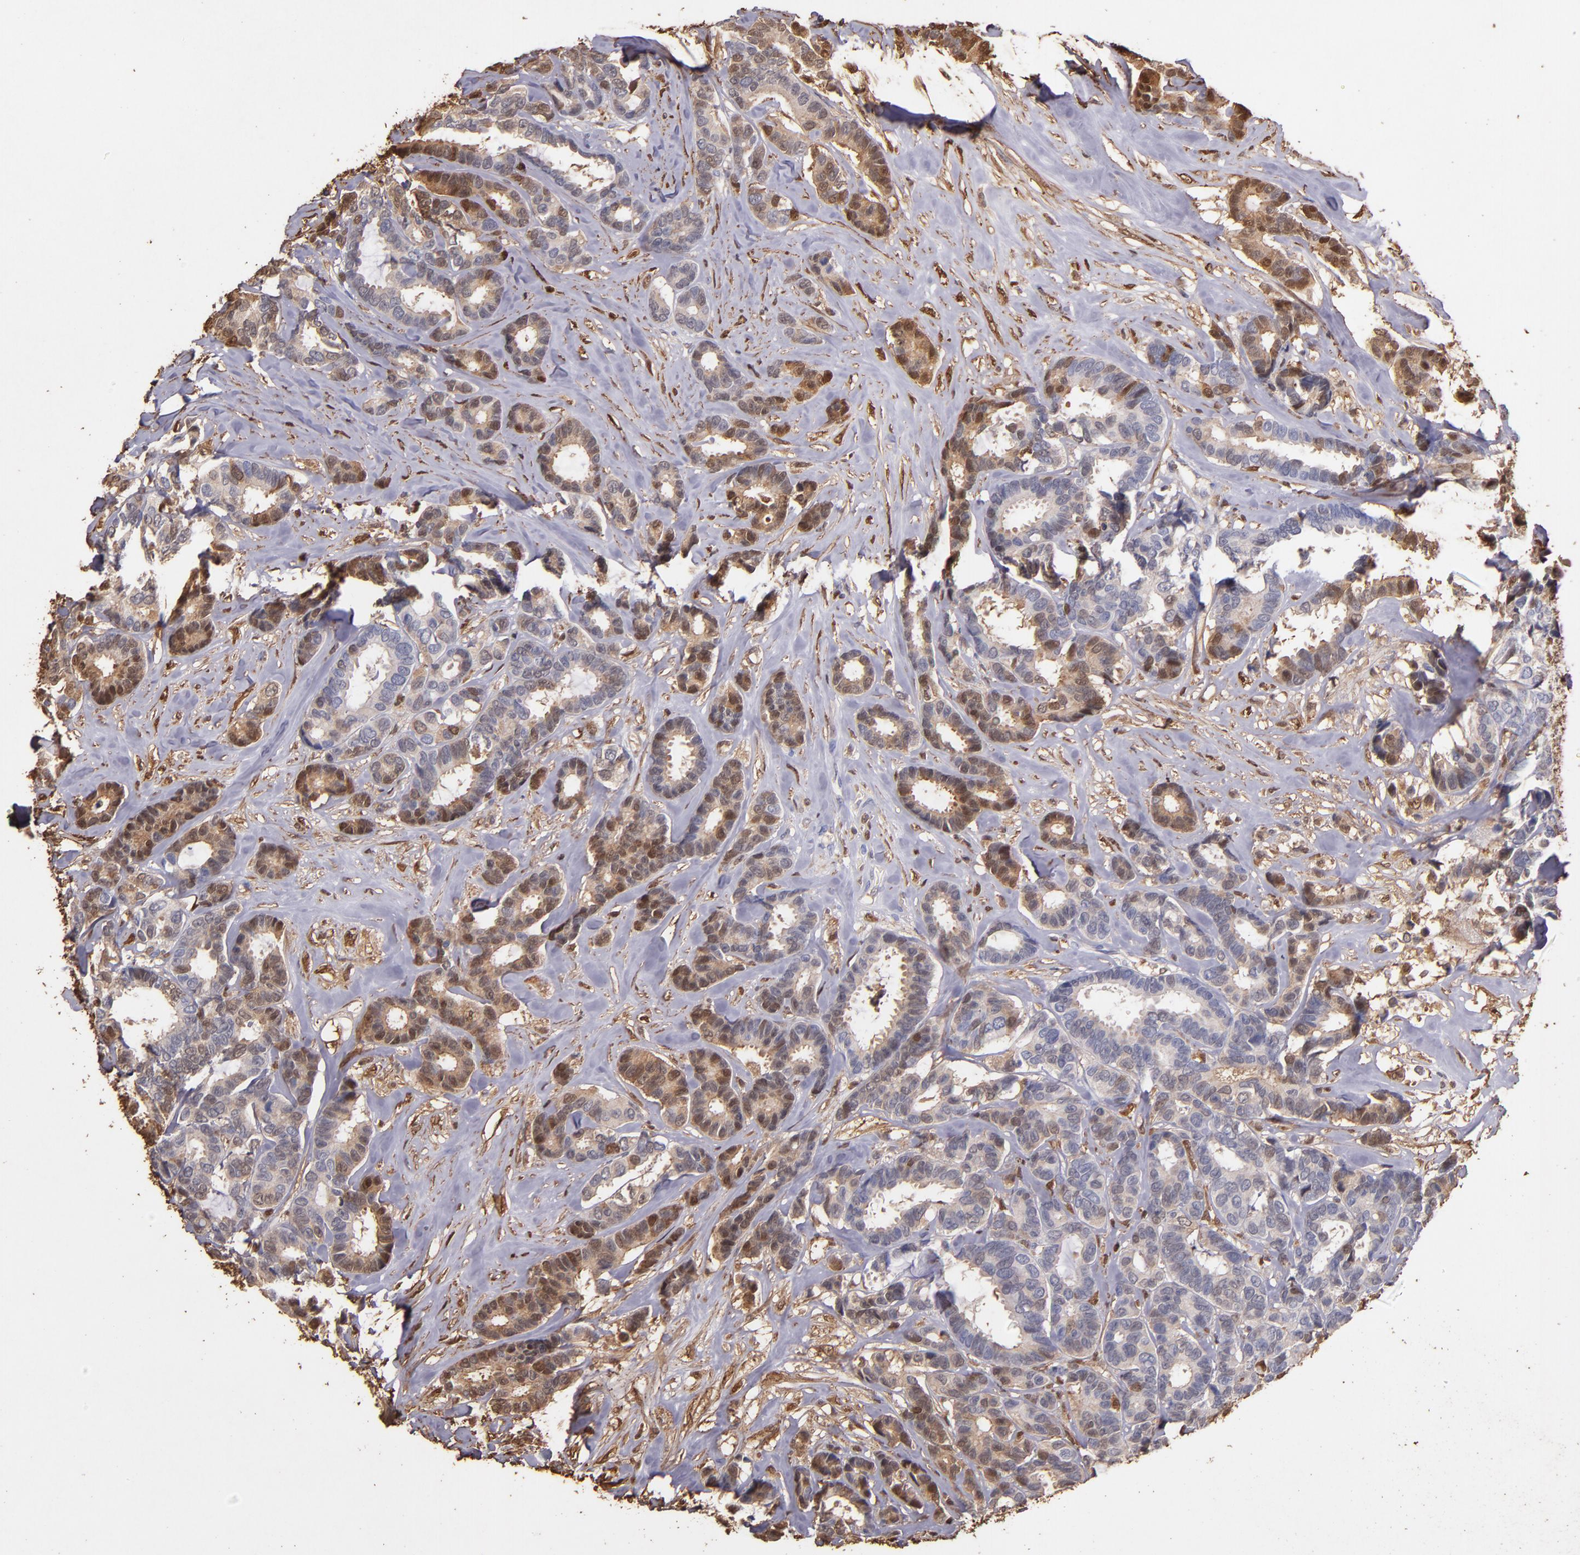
{"staining": {"intensity": "moderate", "quantity": ">75%", "location": "cytoplasmic/membranous,nuclear"}, "tissue": "breast cancer", "cell_type": "Tumor cells", "image_type": "cancer", "snomed": [{"axis": "morphology", "description": "Duct carcinoma"}, {"axis": "topography", "description": "Breast"}], "caption": "Moderate cytoplasmic/membranous and nuclear positivity is identified in about >75% of tumor cells in infiltrating ductal carcinoma (breast). (brown staining indicates protein expression, while blue staining denotes nuclei).", "gene": "S100A6", "patient": {"sex": "female", "age": 87}}